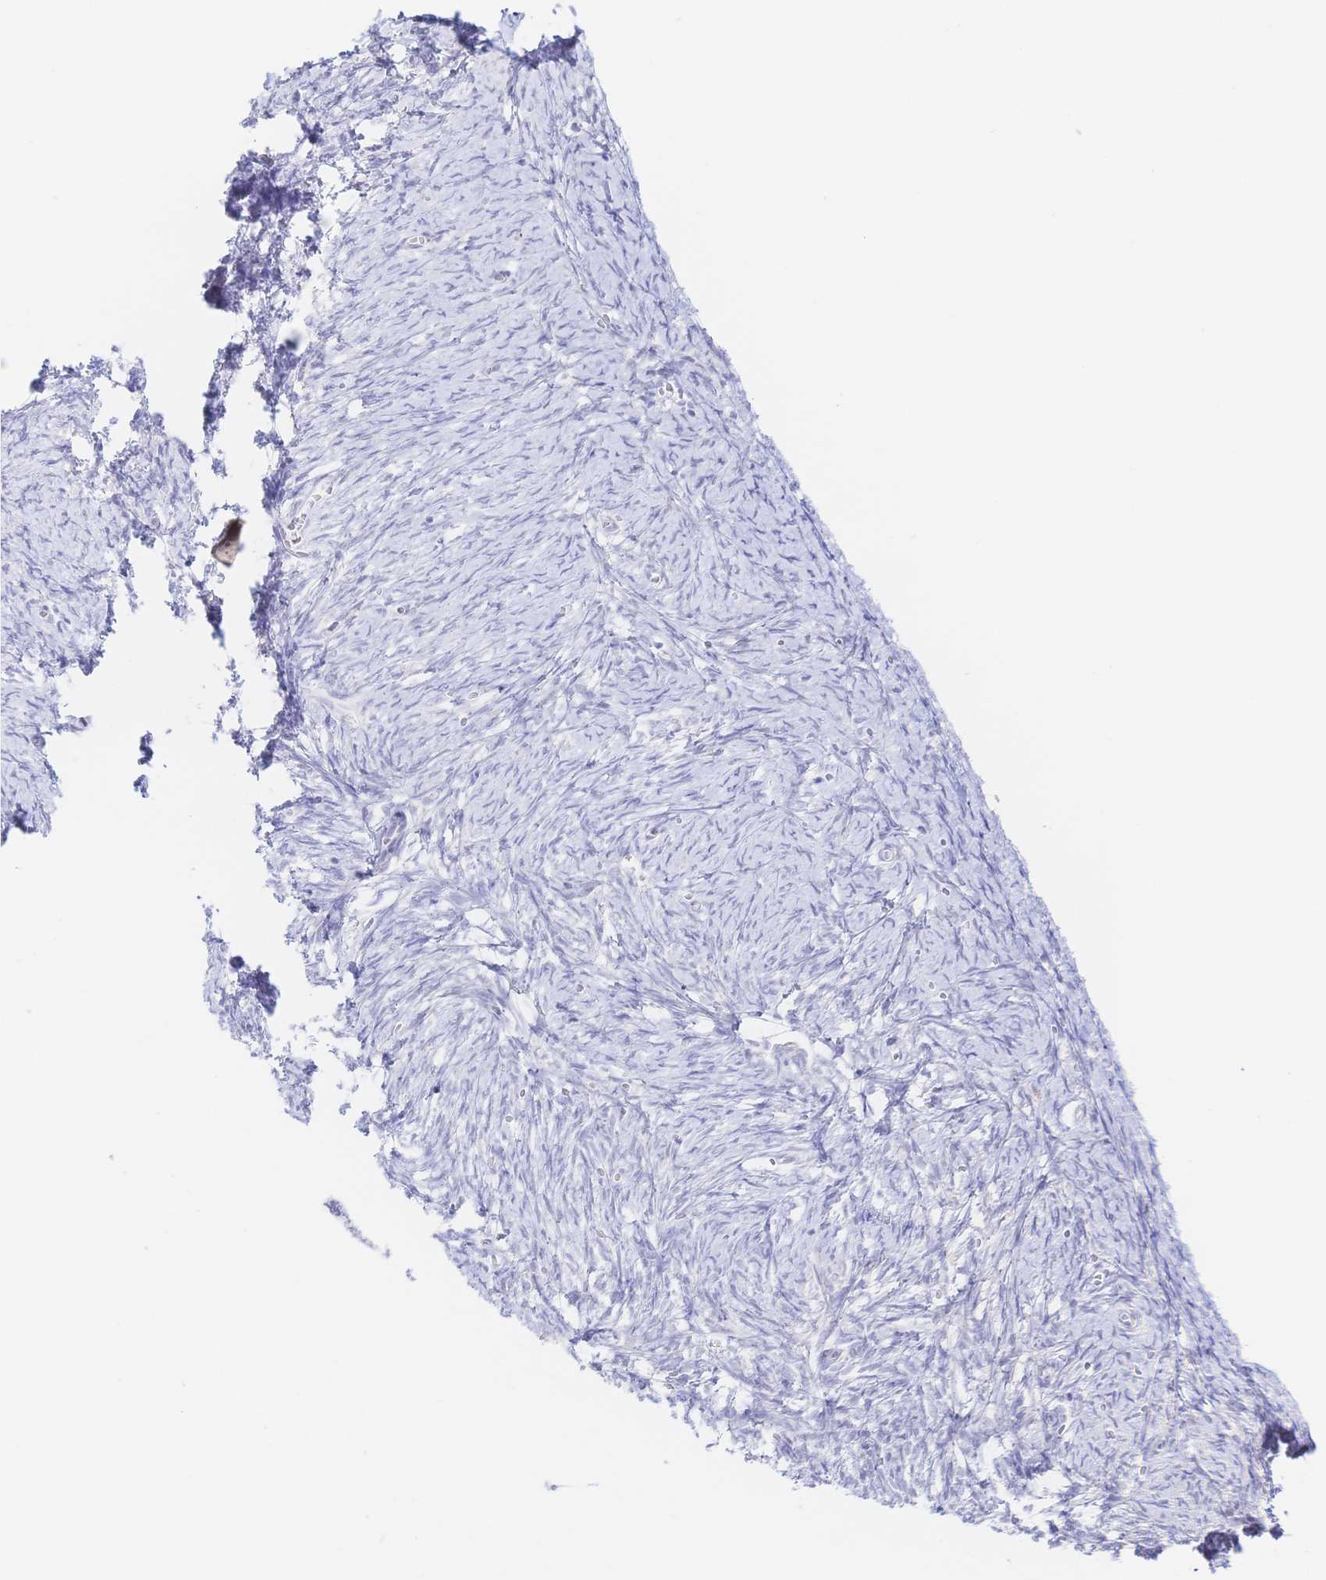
{"staining": {"intensity": "negative", "quantity": "none", "location": "none"}, "tissue": "ovary", "cell_type": "Follicle cells", "image_type": "normal", "snomed": [{"axis": "morphology", "description": "Normal tissue, NOS"}, {"axis": "topography", "description": "Ovary"}], "caption": "This is an immunohistochemistry (IHC) image of benign ovary. There is no expression in follicle cells.", "gene": "SIAH3", "patient": {"sex": "female", "age": 41}}